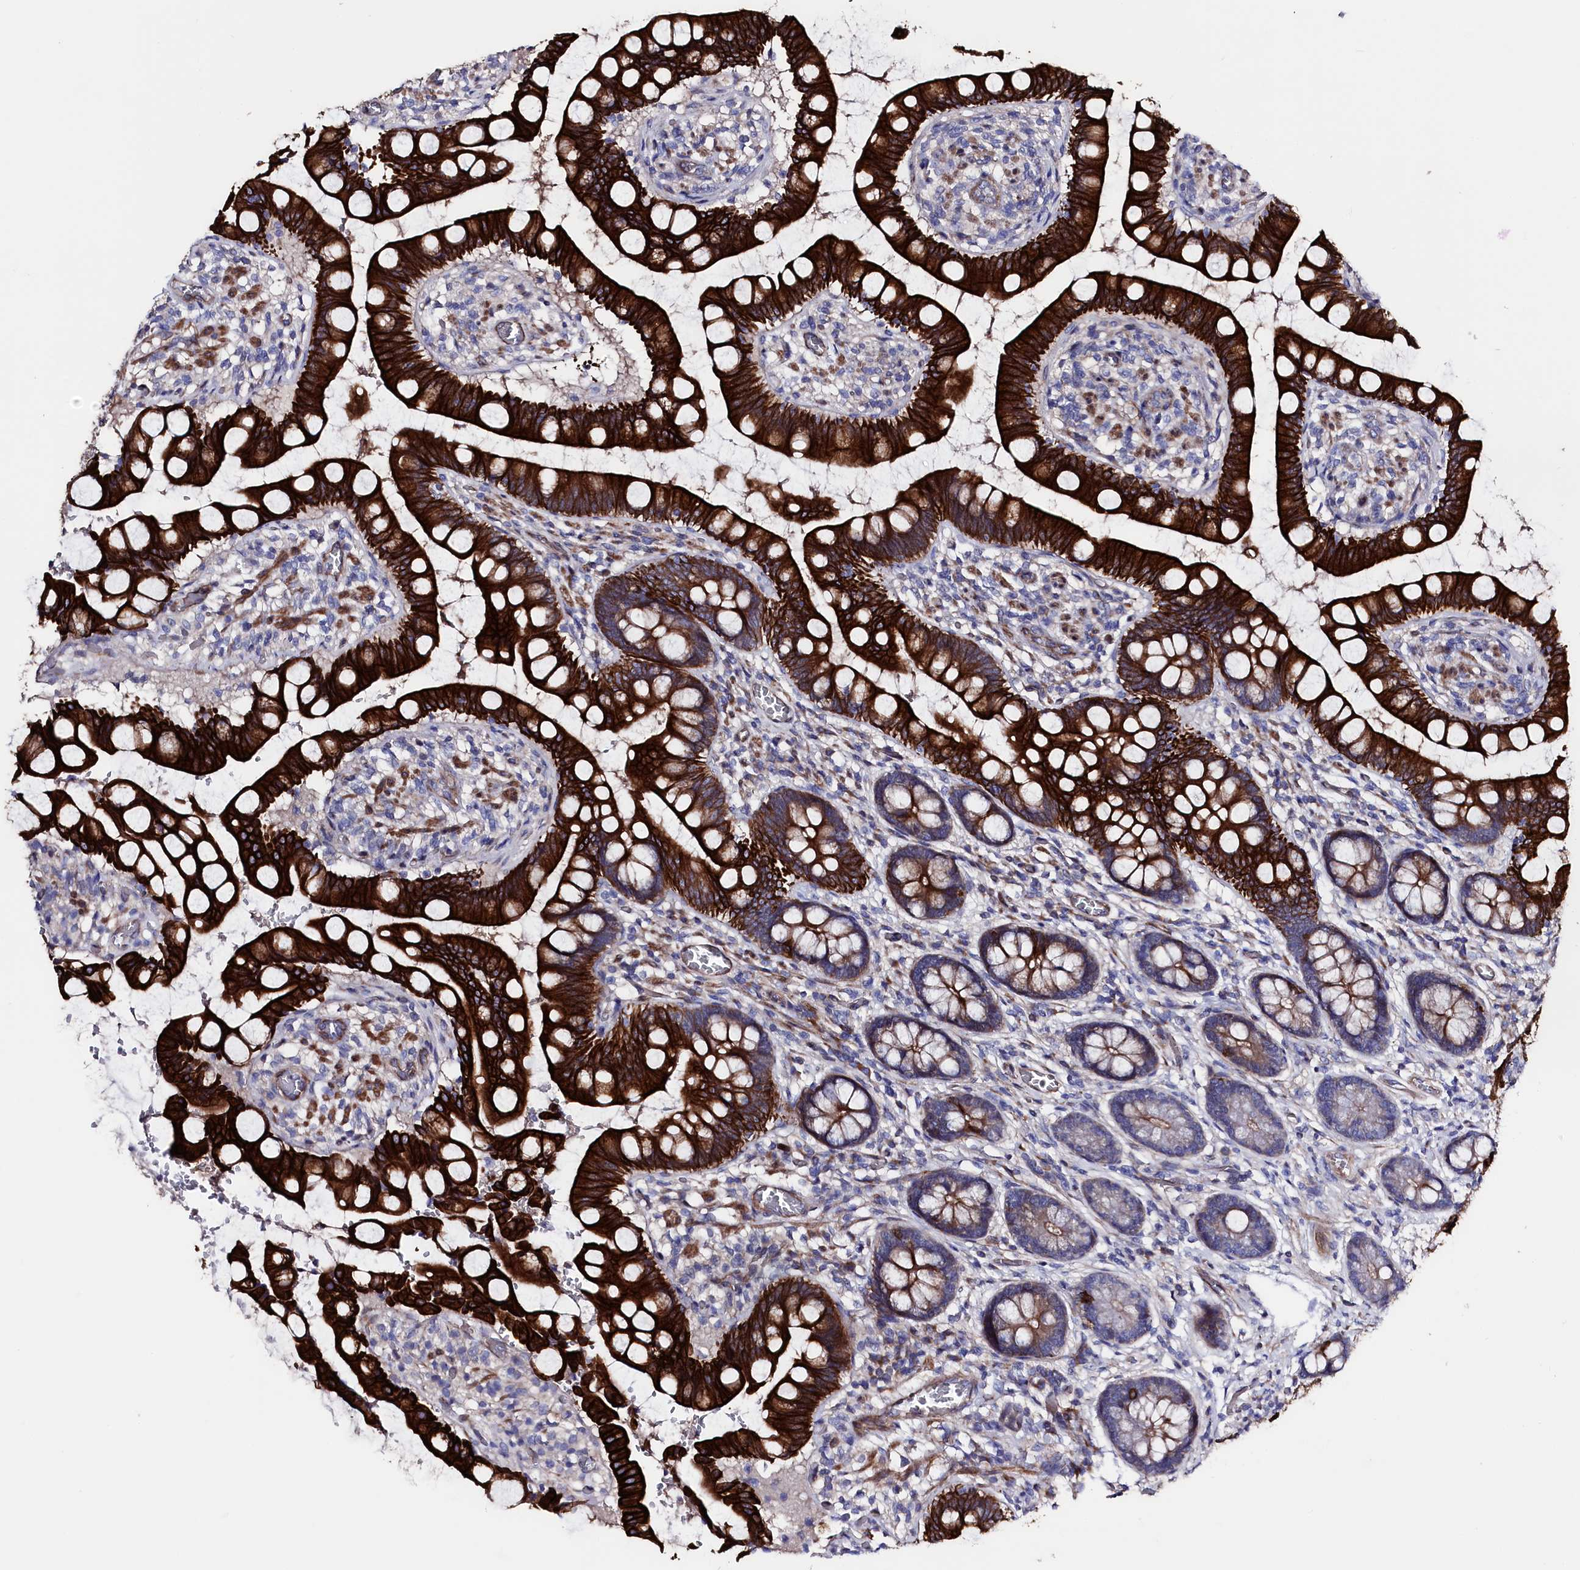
{"staining": {"intensity": "strong", "quantity": ">75%", "location": "cytoplasmic/membranous"}, "tissue": "small intestine", "cell_type": "Glandular cells", "image_type": "normal", "snomed": [{"axis": "morphology", "description": "Normal tissue, NOS"}, {"axis": "topography", "description": "Small intestine"}], "caption": "Strong cytoplasmic/membranous protein staining is appreciated in approximately >75% of glandular cells in small intestine. (DAB (3,3'-diaminobenzidine) IHC, brown staining for protein, blue staining for nuclei).", "gene": "WNT8A", "patient": {"sex": "male", "age": 52}}